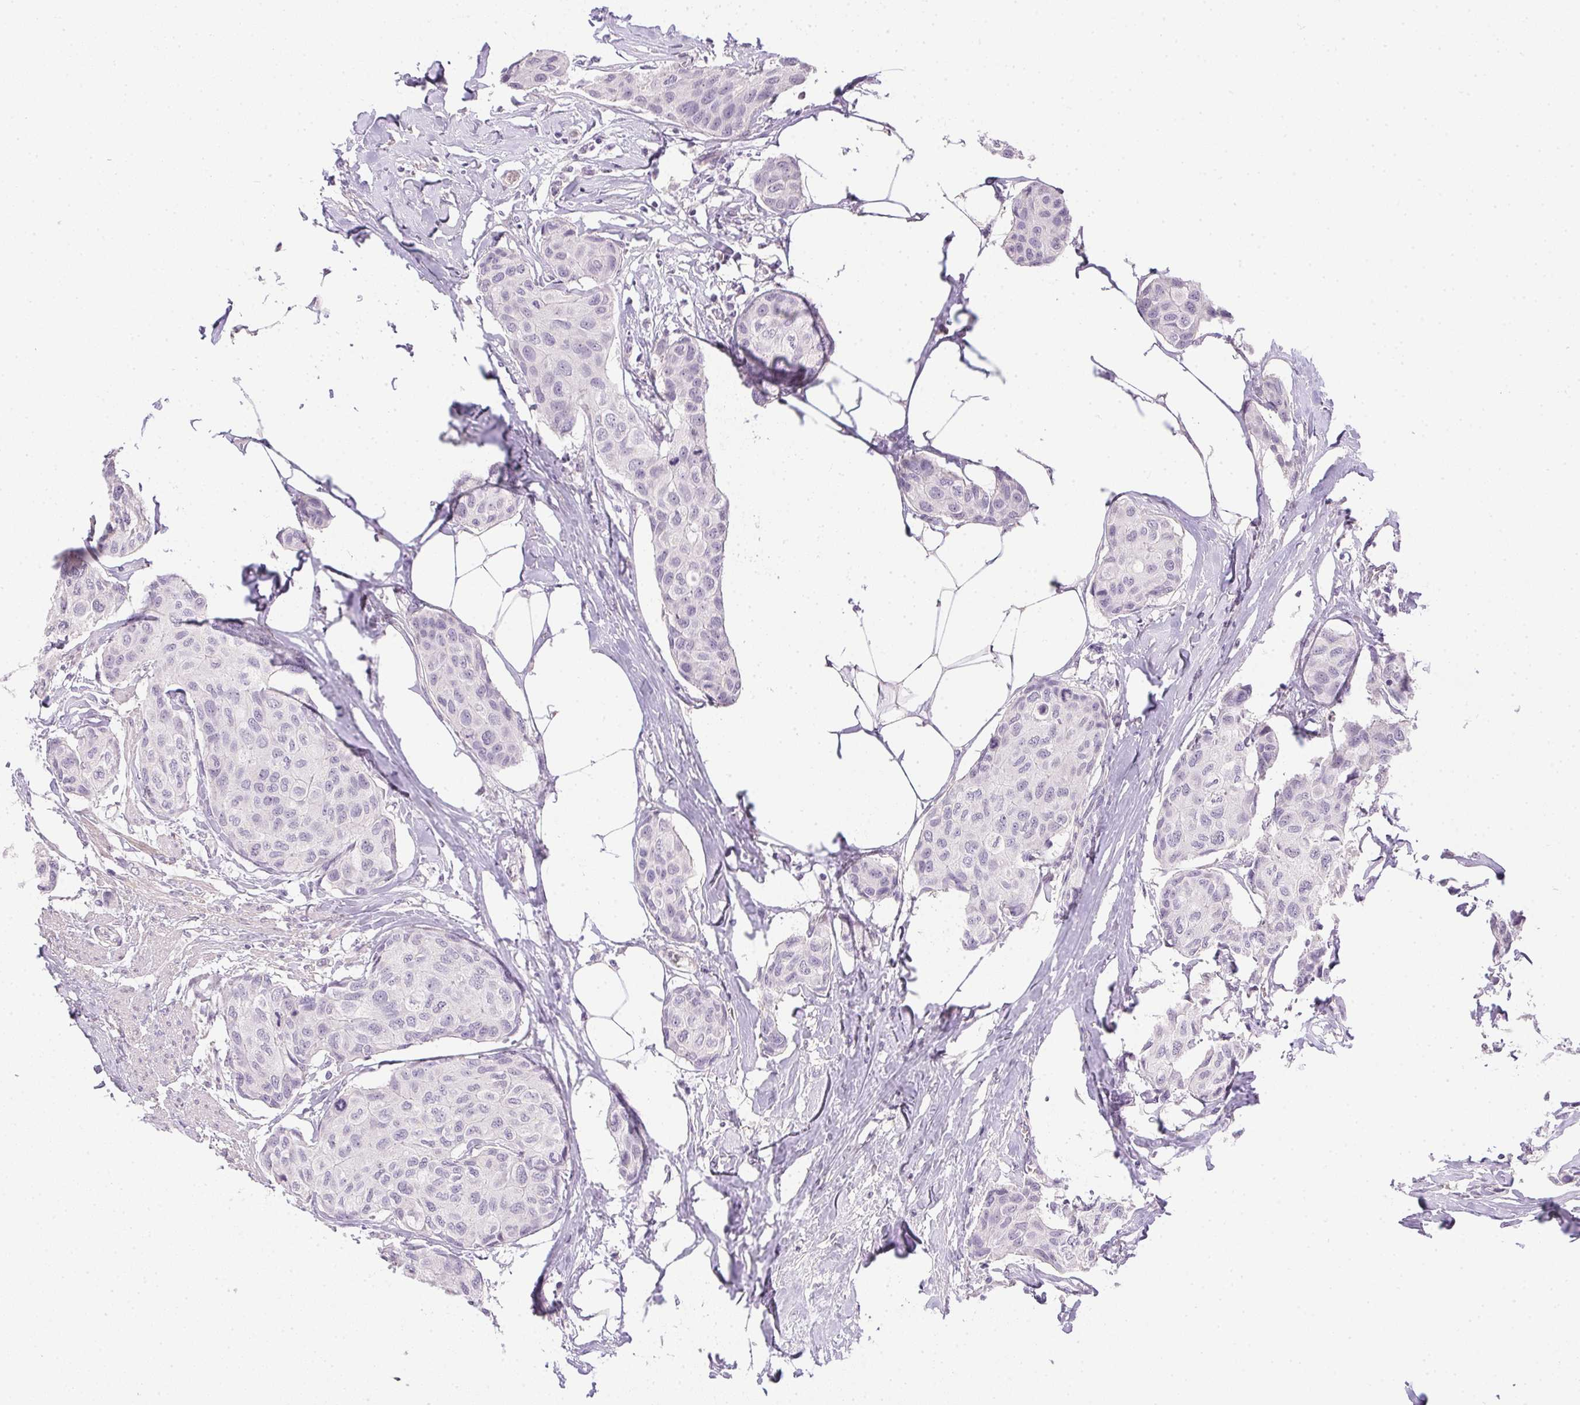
{"staining": {"intensity": "negative", "quantity": "none", "location": "none"}, "tissue": "breast cancer", "cell_type": "Tumor cells", "image_type": "cancer", "snomed": [{"axis": "morphology", "description": "Duct carcinoma"}, {"axis": "topography", "description": "Breast"}], "caption": "The photomicrograph exhibits no staining of tumor cells in breast intraductal carcinoma. The staining is performed using DAB brown chromogen with nuclei counter-stained in using hematoxylin.", "gene": "PRL", "patient": {"sex": "female", "age": 80}}